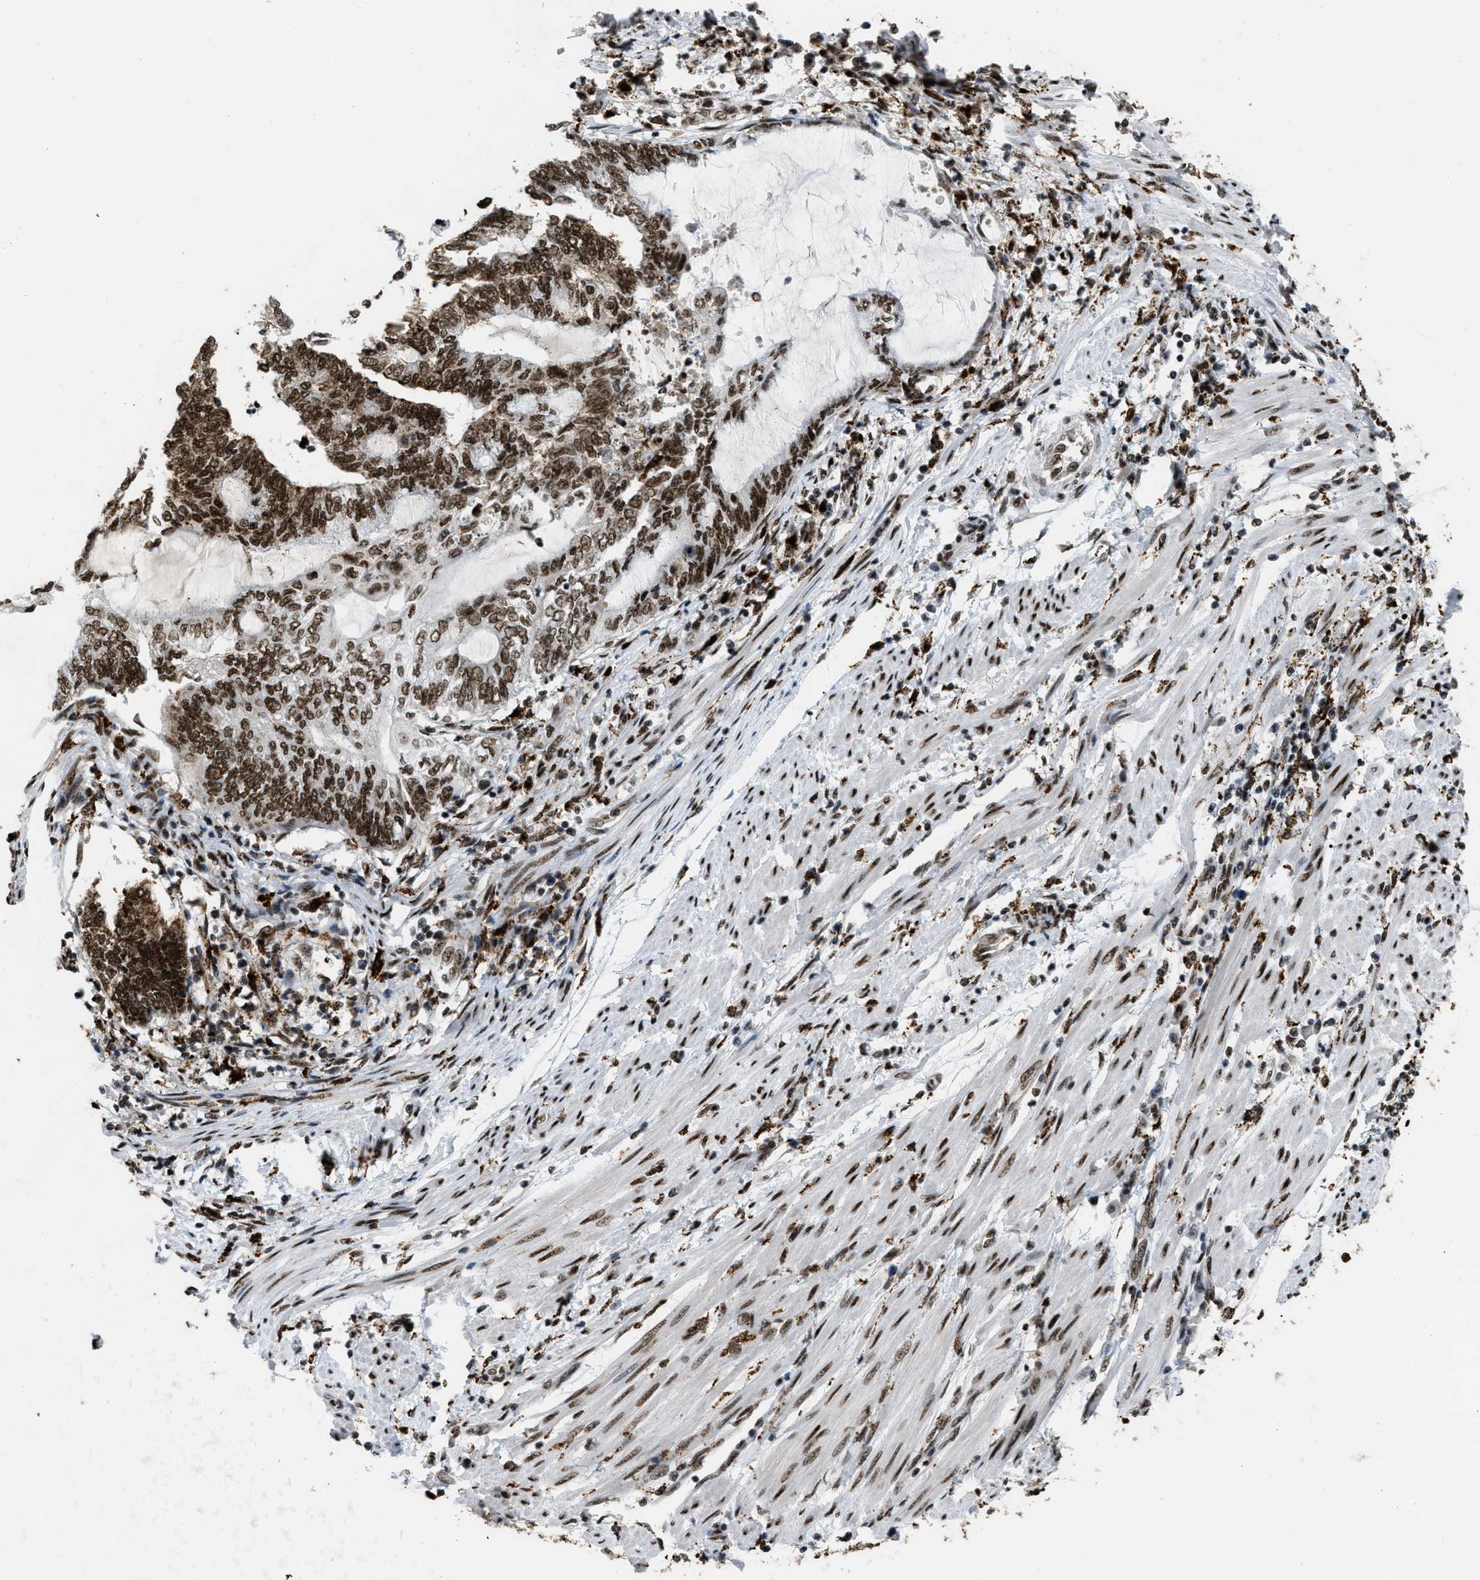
{"staining": {"intensity": "strong", "quantity": ">75%", "location": "cytoplasmic/membranous,nuclear"}, "tissue": "endometrial cancer", "cell_type": "Tumor cells", "image_type": "cancer", "snomed": [{"axis": "morphology", "description": "Adenocarcinoma, NOS"}, {"axis": "topography", "description": "Uterus"}, {"axis": "topography", "description": "Endometrium"}], "caption": "A brown stain labels strong cytoplasmic/membranous and nuclear positivity of a protein in endometrial cancer (adenocarcinoma) tumor cells.", "gene": "NUMA1", "patient": {"sex": "female", "age": 70}}